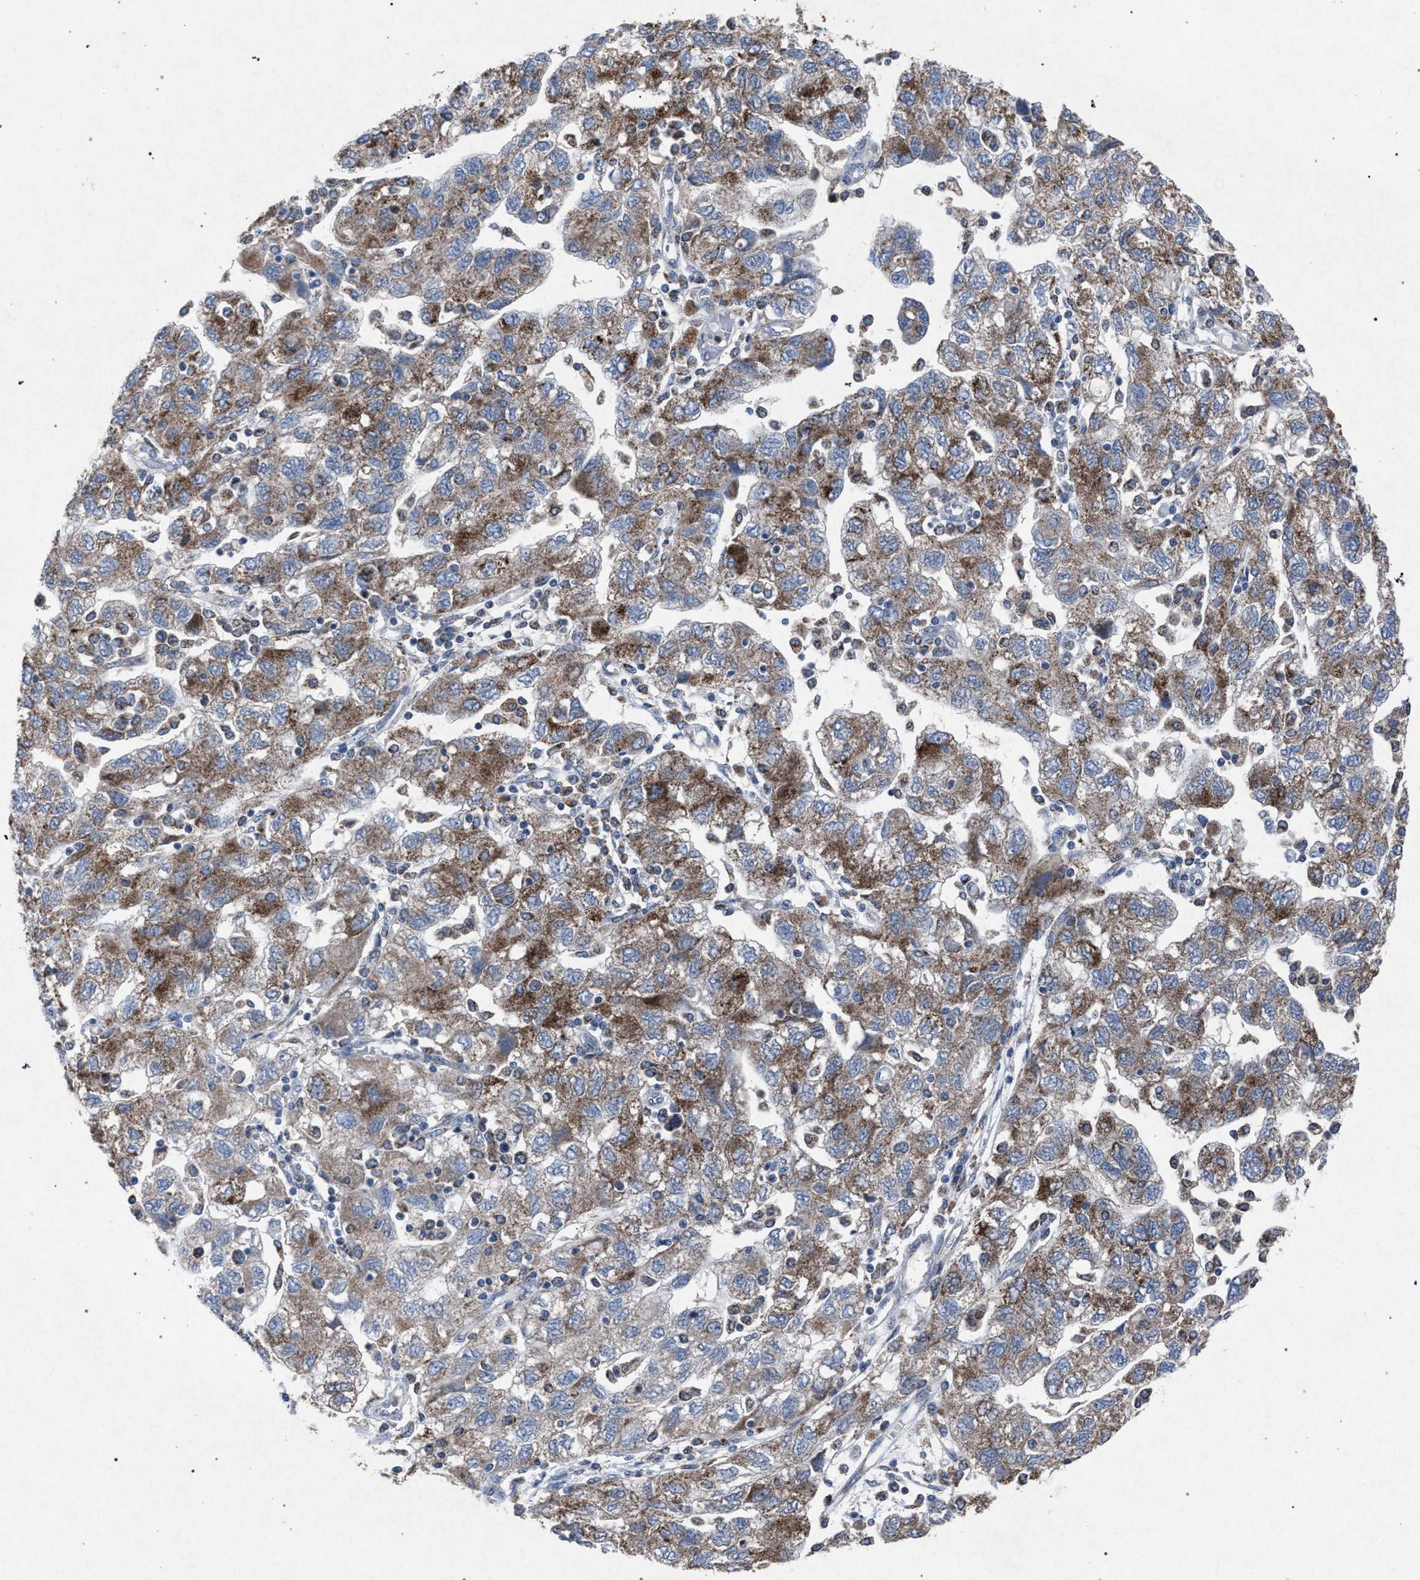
{"staining": {"intensity": "moderate", "quantity": ">75%", "location": "cytoplasmic/membranous"}, "tissue": "ovarian cancer", "cell_type": "Tumor cells", "image_type": "cancer", "snomed": [{"axis": "morphology", "description": "Carcinoma, NOS"}, {"axis": "morphology", "description": "Cystadenocarcinoma, serous, NOS"}, {"axis": "topography", "description": "Ovary"}], "caption": "About >75% of tumor cells in ovarian cancer (carcinoma) reveal moderate cytoplasmic/membranous protein staining as visualized by brown immunohistochemical staining.", "gene": "HSD17B4", "patient": {"sex": "female", "age": 69}}